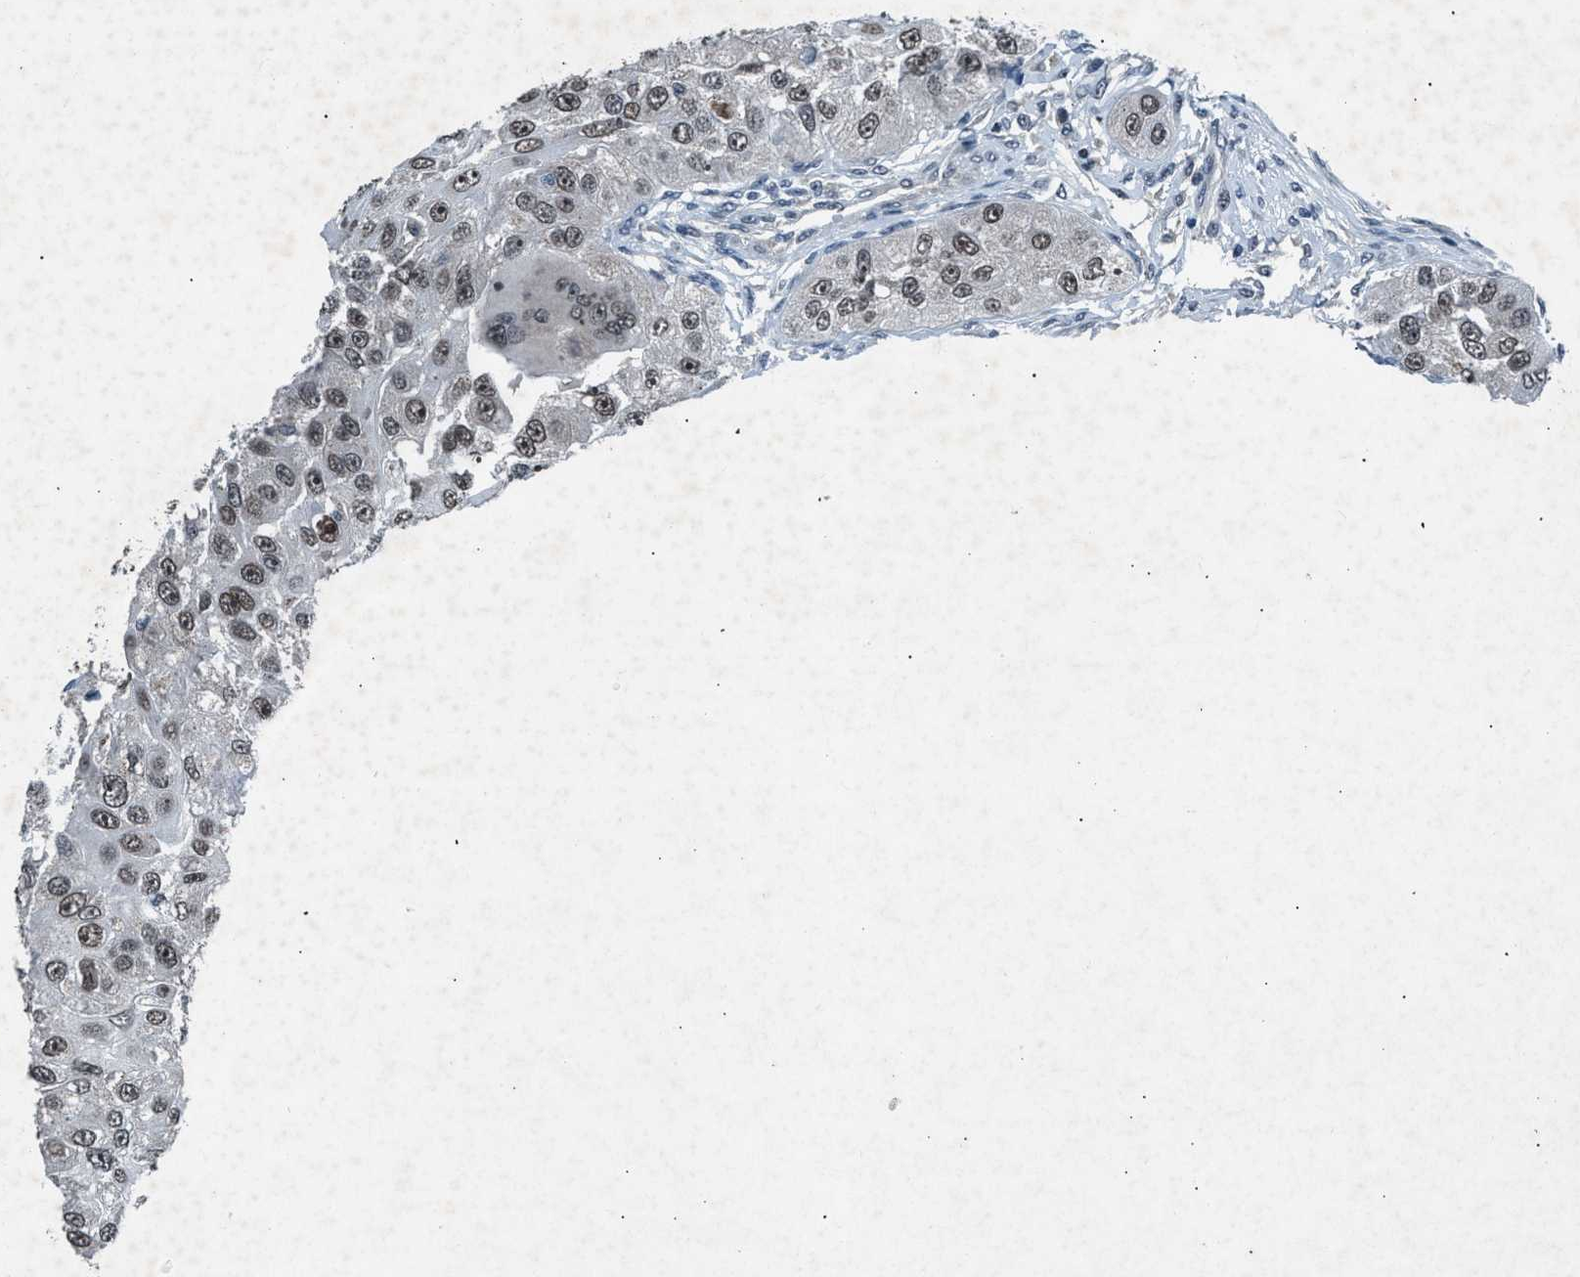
{"staining": {"intensity": "moderate", "quantity": ">75%", "location": "nuclear"}, "tissue": "head and neck cancer", "cell_type": "Tumor cells", "image_type": "cancer", "snomed": [{"axis": "morphology", "description": "Normal tissue, NOS"}, {"axis": "morphology", "description": "Squamous cell carcinoma, NOS"}, {"axis": "topography", "description": "Skeletal muscle"}, {"axis": "topography", "description": "Head-Neck"}], "caption": "Immunohistochemical staining of head and neck squamous cell carcinoma demonstrates medium levels of moderate nuclear protein staining in approximately >75% of tumor cells.", "gene": "ADCY1", "patient": {"sex": "male", "age": 51}}